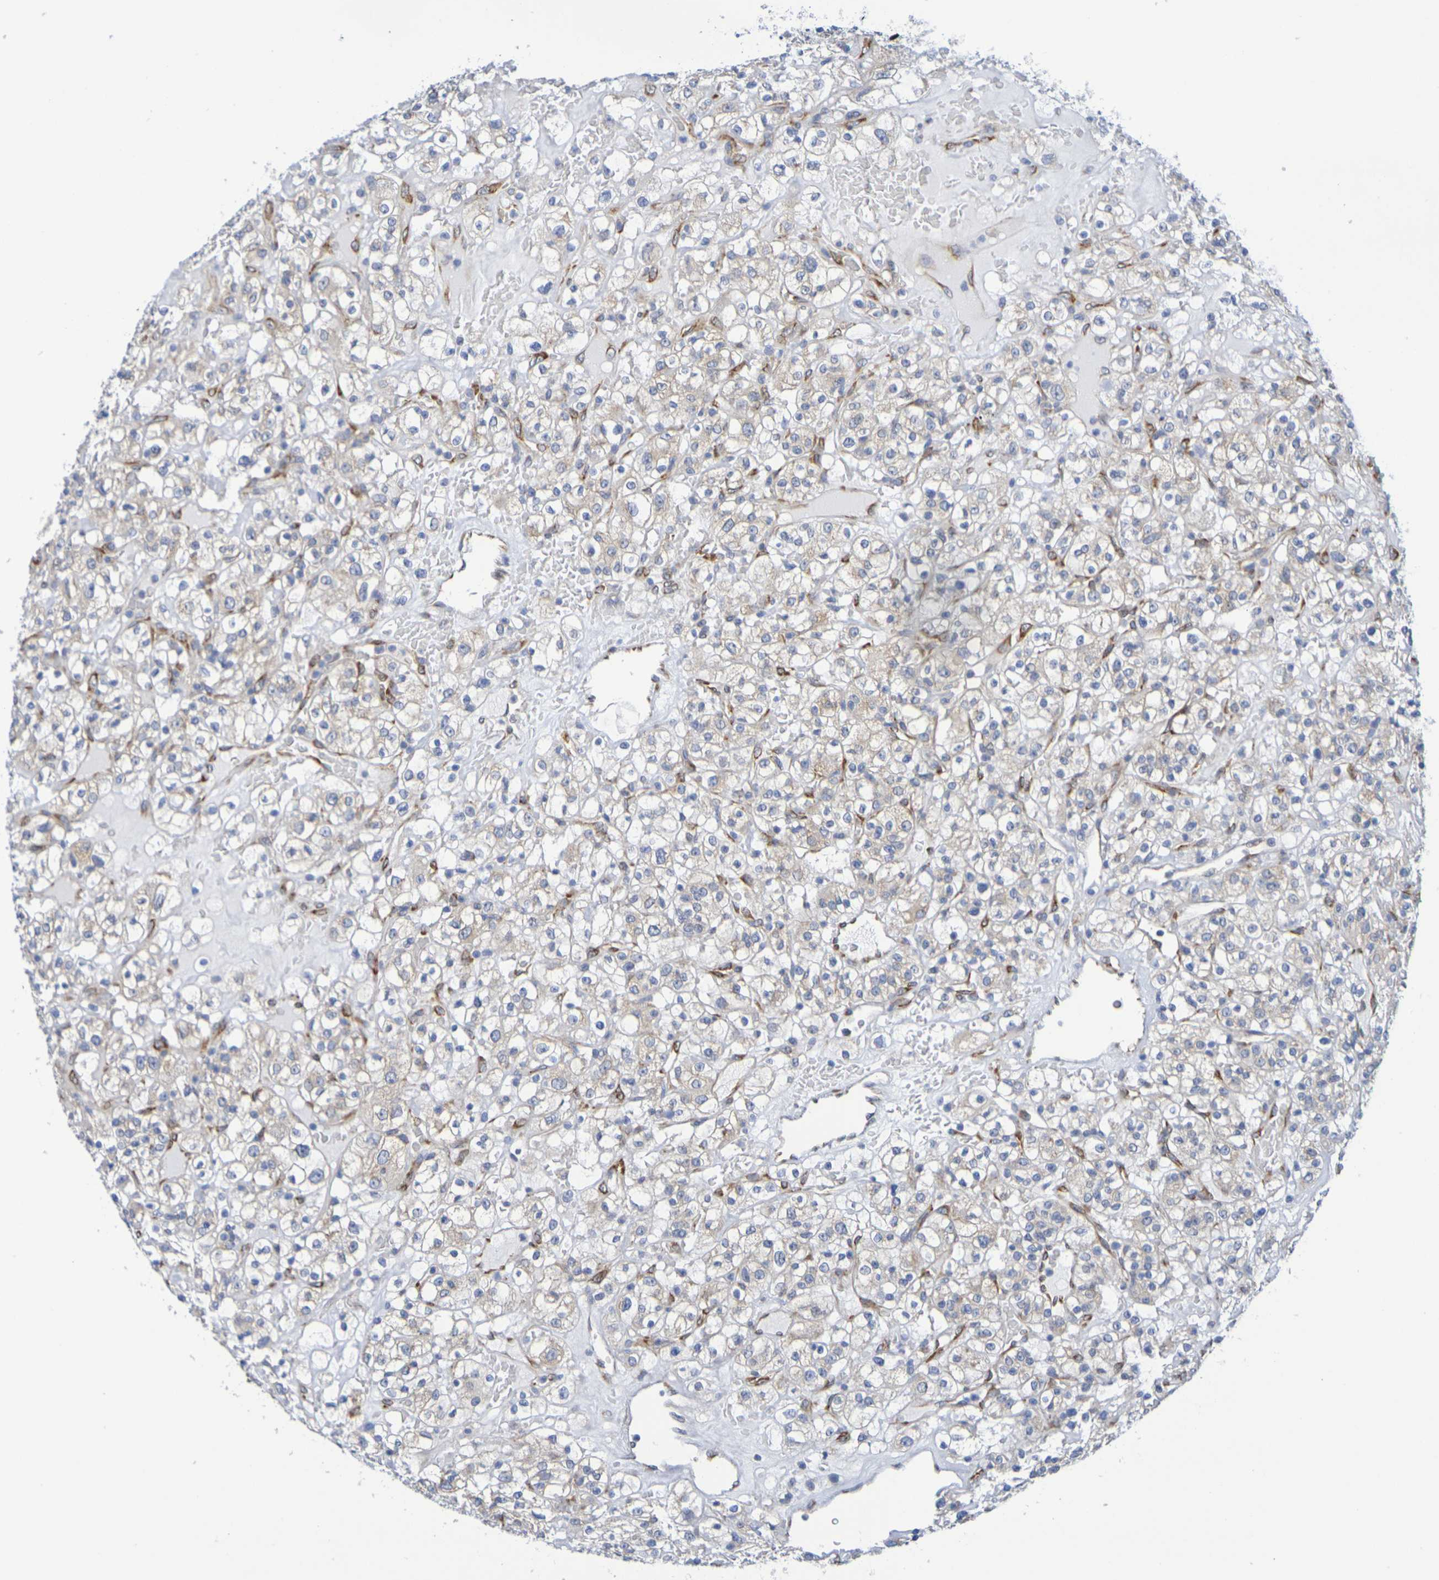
{"staining": {"intensity": "weak", "quantity": "25%-75%", "location": "cytoplasmic/membranous"}, "tissue": "renal cancer", "cell_type": "Tumor cells", "image_type": "cancer", "snomed": [{"axis": "morphology", "description": "Normal tissue, NOS"}, {"axis": "morphology", "description": "Adenocarcinoma, NOS"}, {"axis": "topography", "description": "Kidney"}], "caption": "Renal adenocarcinoma was stained to show a protein in brown. There is low levels of weak cytoplasmic/membranous positivity in about 25%-75% of tumor cells.", "gene": "TMCC3", "patient": {"sex": "female", "age": 72}}